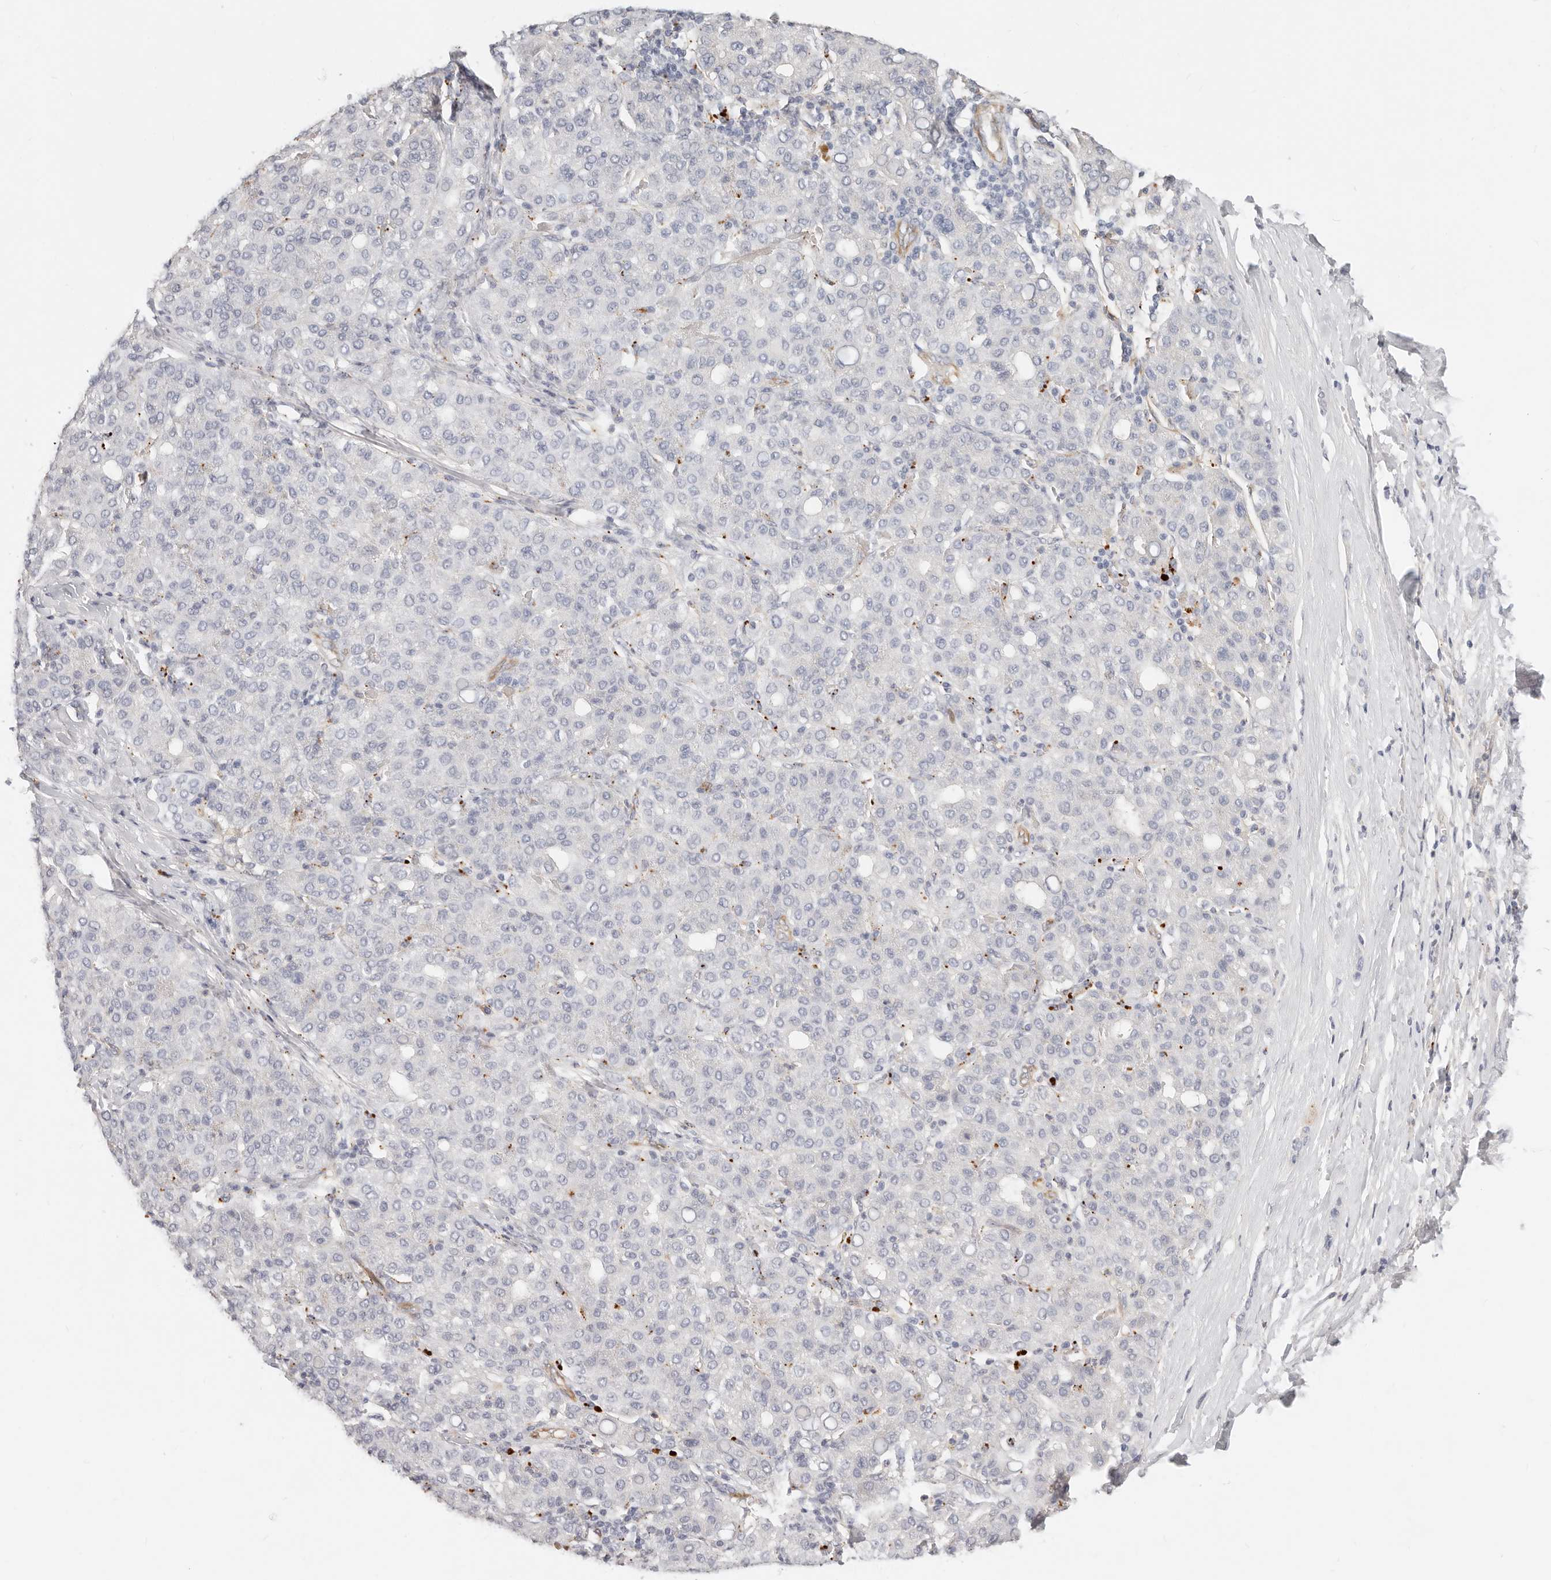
{"staining": {"intensity": "negative", "quantity": "none", "location": "none"}, "tissue": "liver cancer", "cell_type": "Tumor cells", "image_type": "cancer", "snomed": [{"axis": "morphology", "description": "Carcinoma, Hepatocellular, NOS"}, {"axis": "topography", "description": "Liver"}], "caption": "Tumor cells are negative for protein expression in human hepatocellular carcinoma (liver).", "gene": "ZRANB1", "patient": {"sex": "male", "age": 65}}